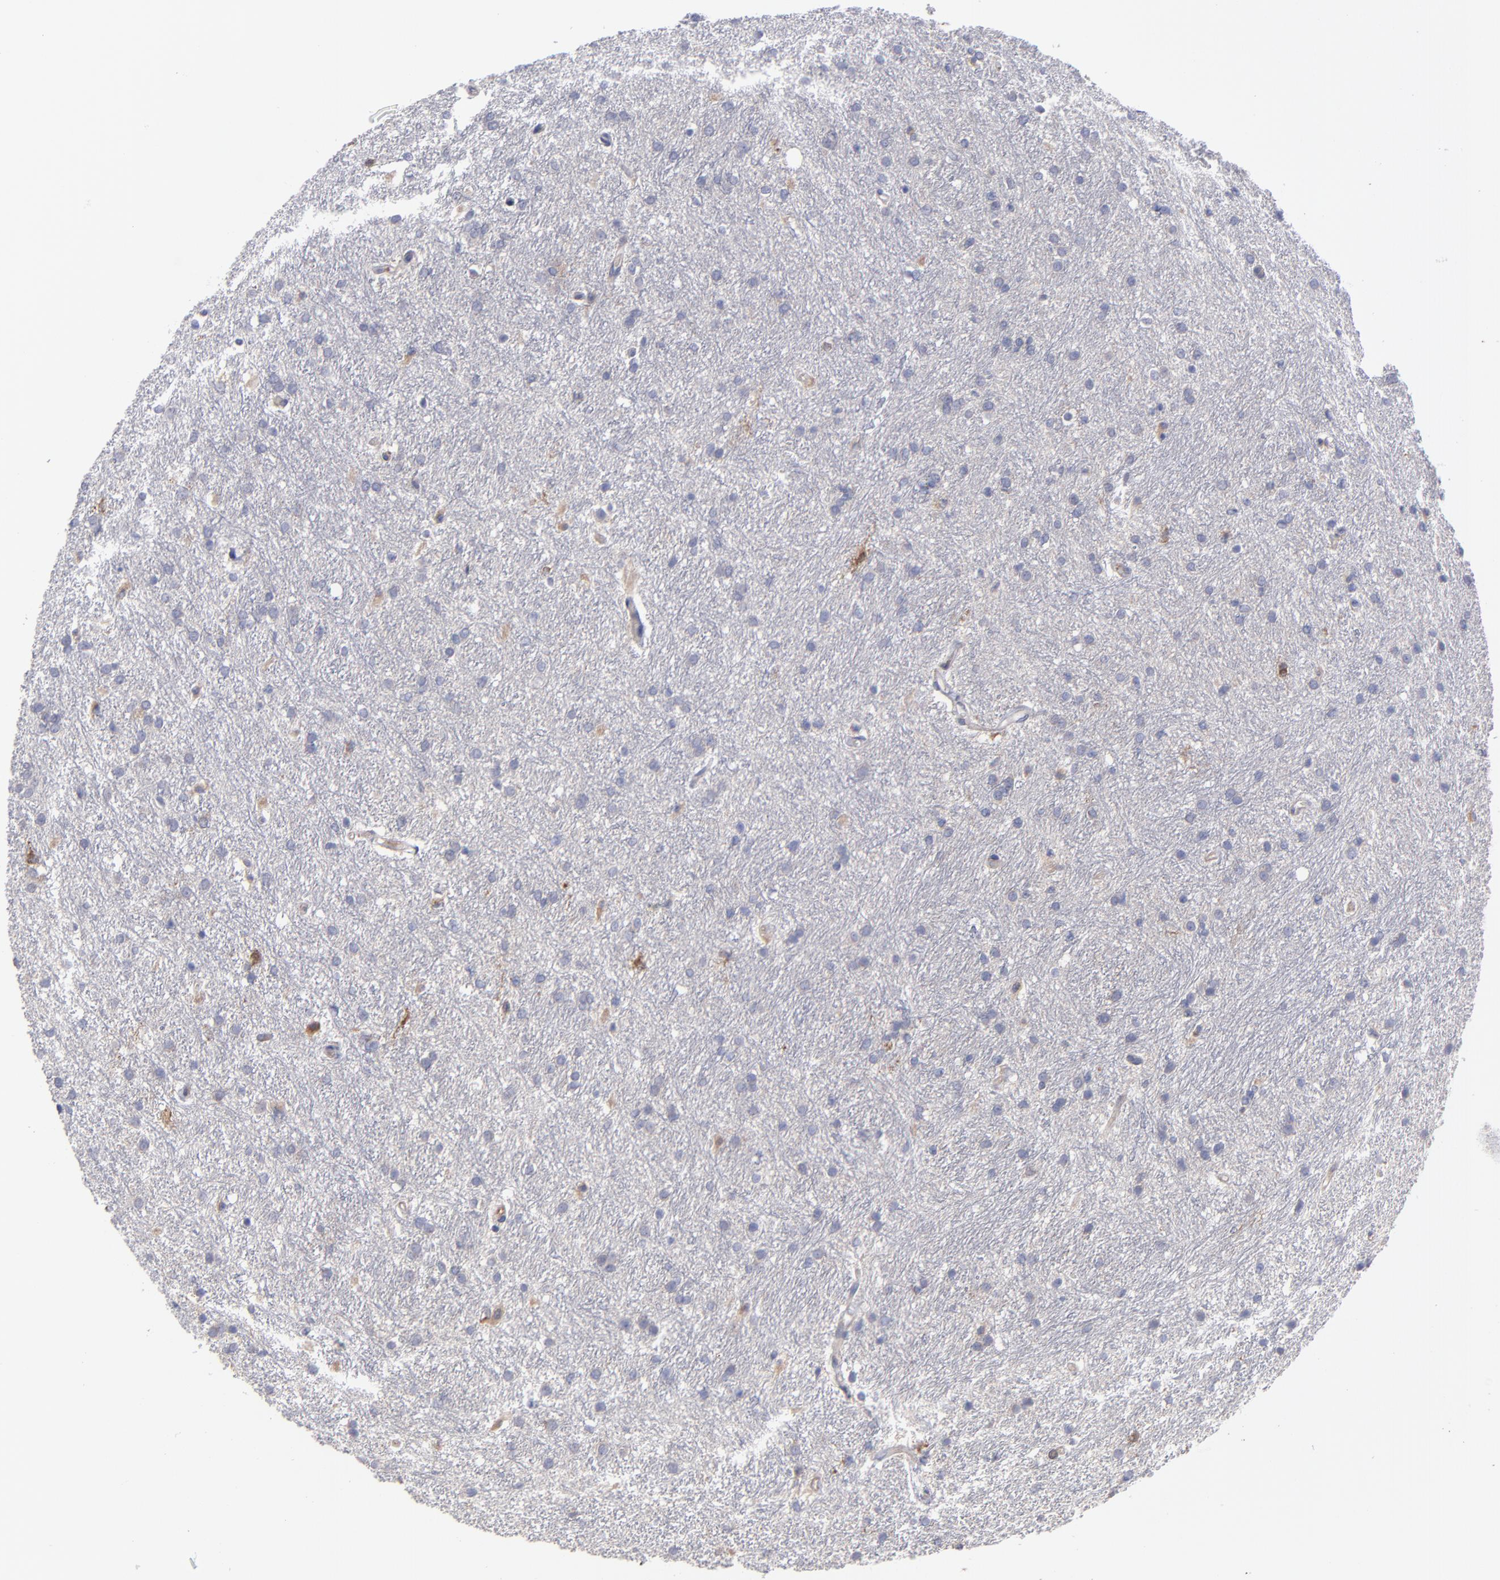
{"staining": {"intensity": "weak", "quantity": "<25%", "location": "cytoplasmic/membranous"}, "tissue": "glioma", "cell_type": "Tumor cells", "image_type": "cancer", "snomed": [{"axis": "morphology", "description": "Glioma, malignant, High grade"}, {"axis": "topography", "description": "Brain"}], "caption": "A photomicrograph of glioma stained for a protein exhibits no brown staining in tumor cells. (Stains: DAB IHC with hematoxylin counter stain, Microscopy: brightfield microscopy at high magnification).", "gene": "SLMAP", "patient": {"sex": "female", "age": 50}}